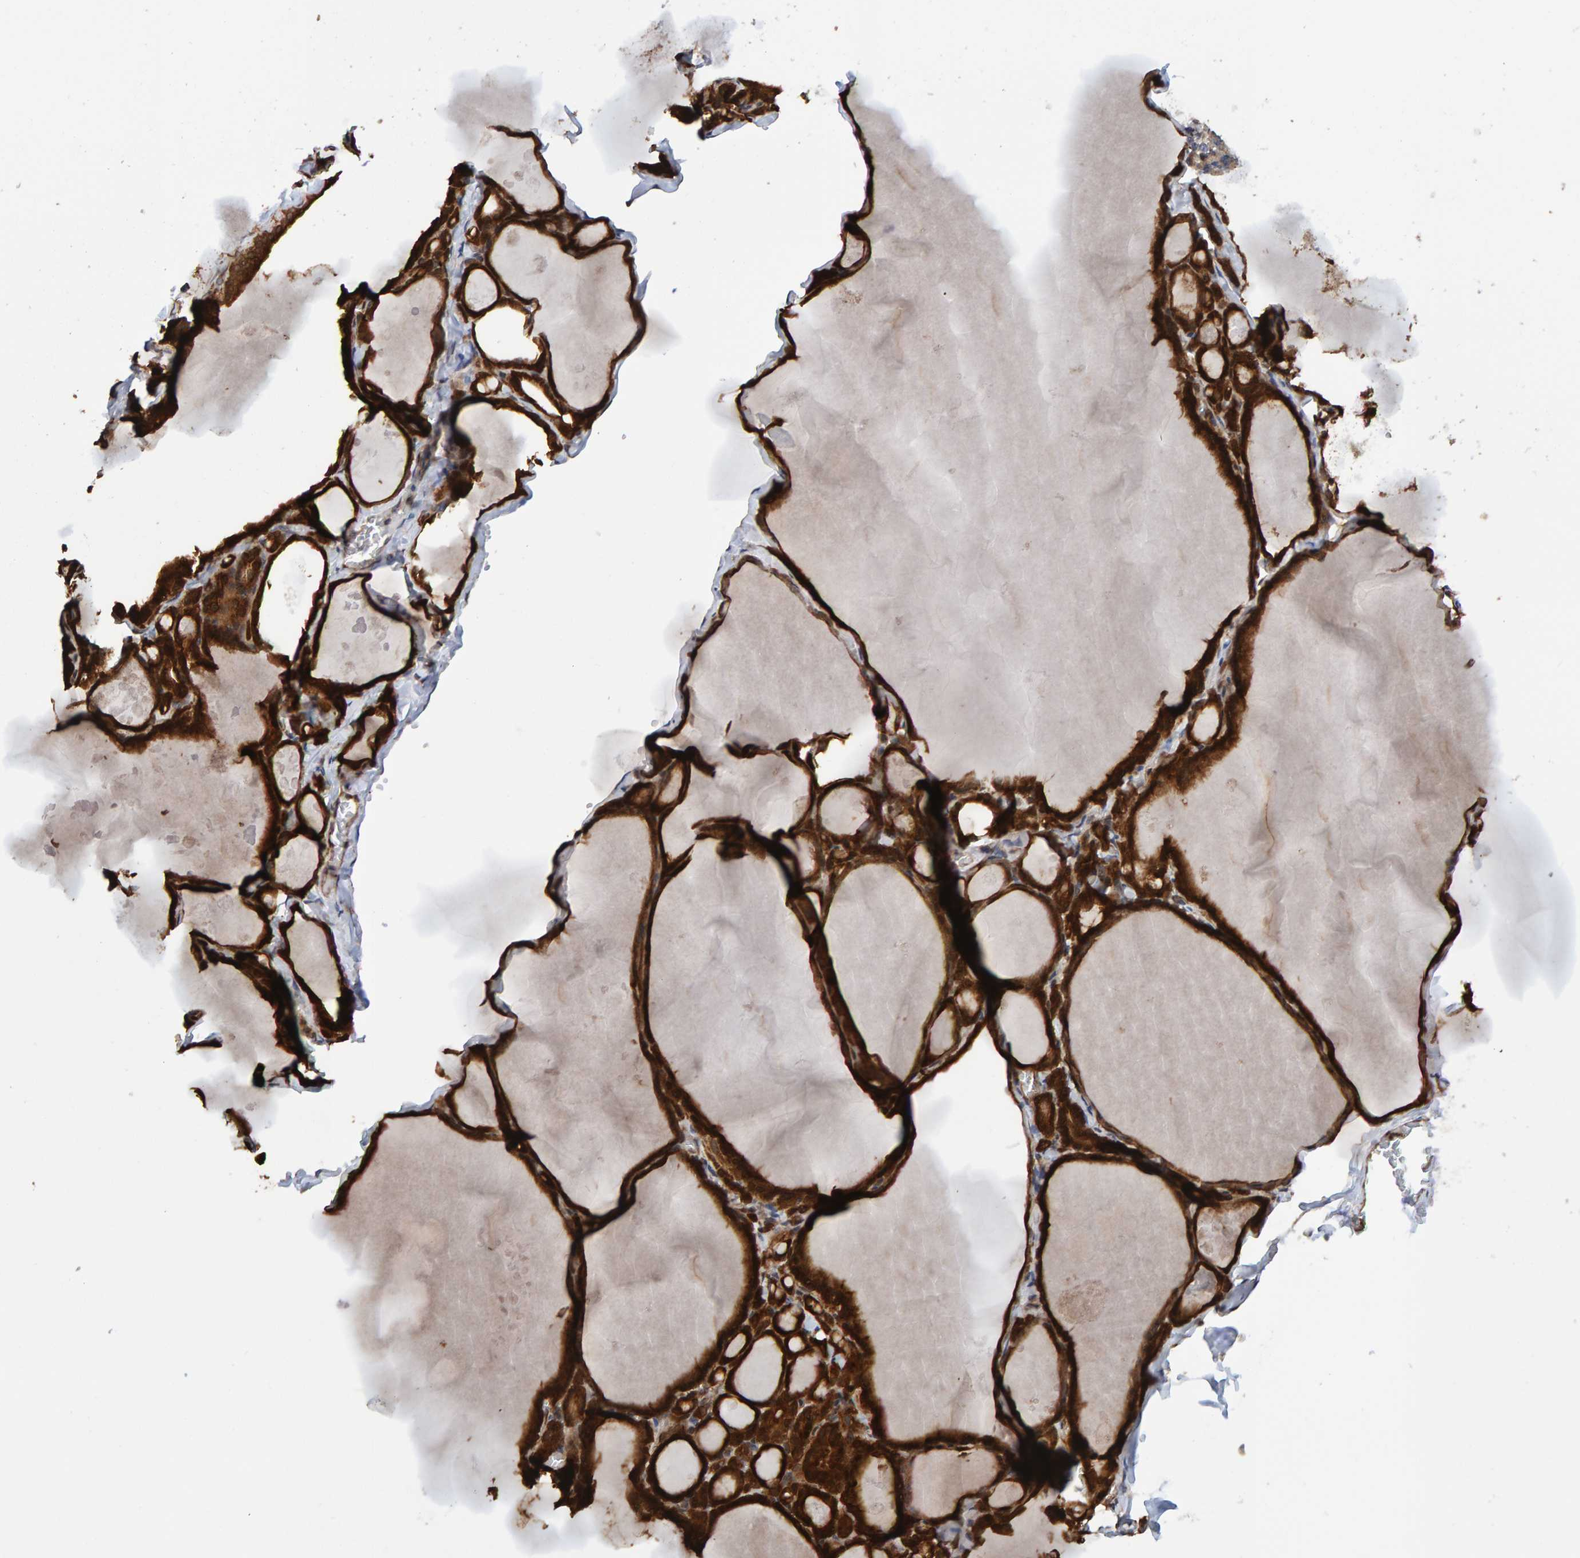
{"staining": {"intensity": "strong", "quantity": ">75%", "location": "cytoplasmic/membranous"}, "tissue": "thyroid gland", "cell_type": "Glandular cells", "image_type": "normal", "snomed": [{"axis": "morphology", "description": "Normal tissue, NOS"}, {"axis": "topography", "description": "Thyroid gland"}], "caption": "Brown immunohistochemical staining in unremarkable thyroid gland demonstrates strong cytoplasmic/membranous expression in about >75% of glandular cells.", "gene": "SCRN2", "patient": {"sex": "male", "age": 56}}